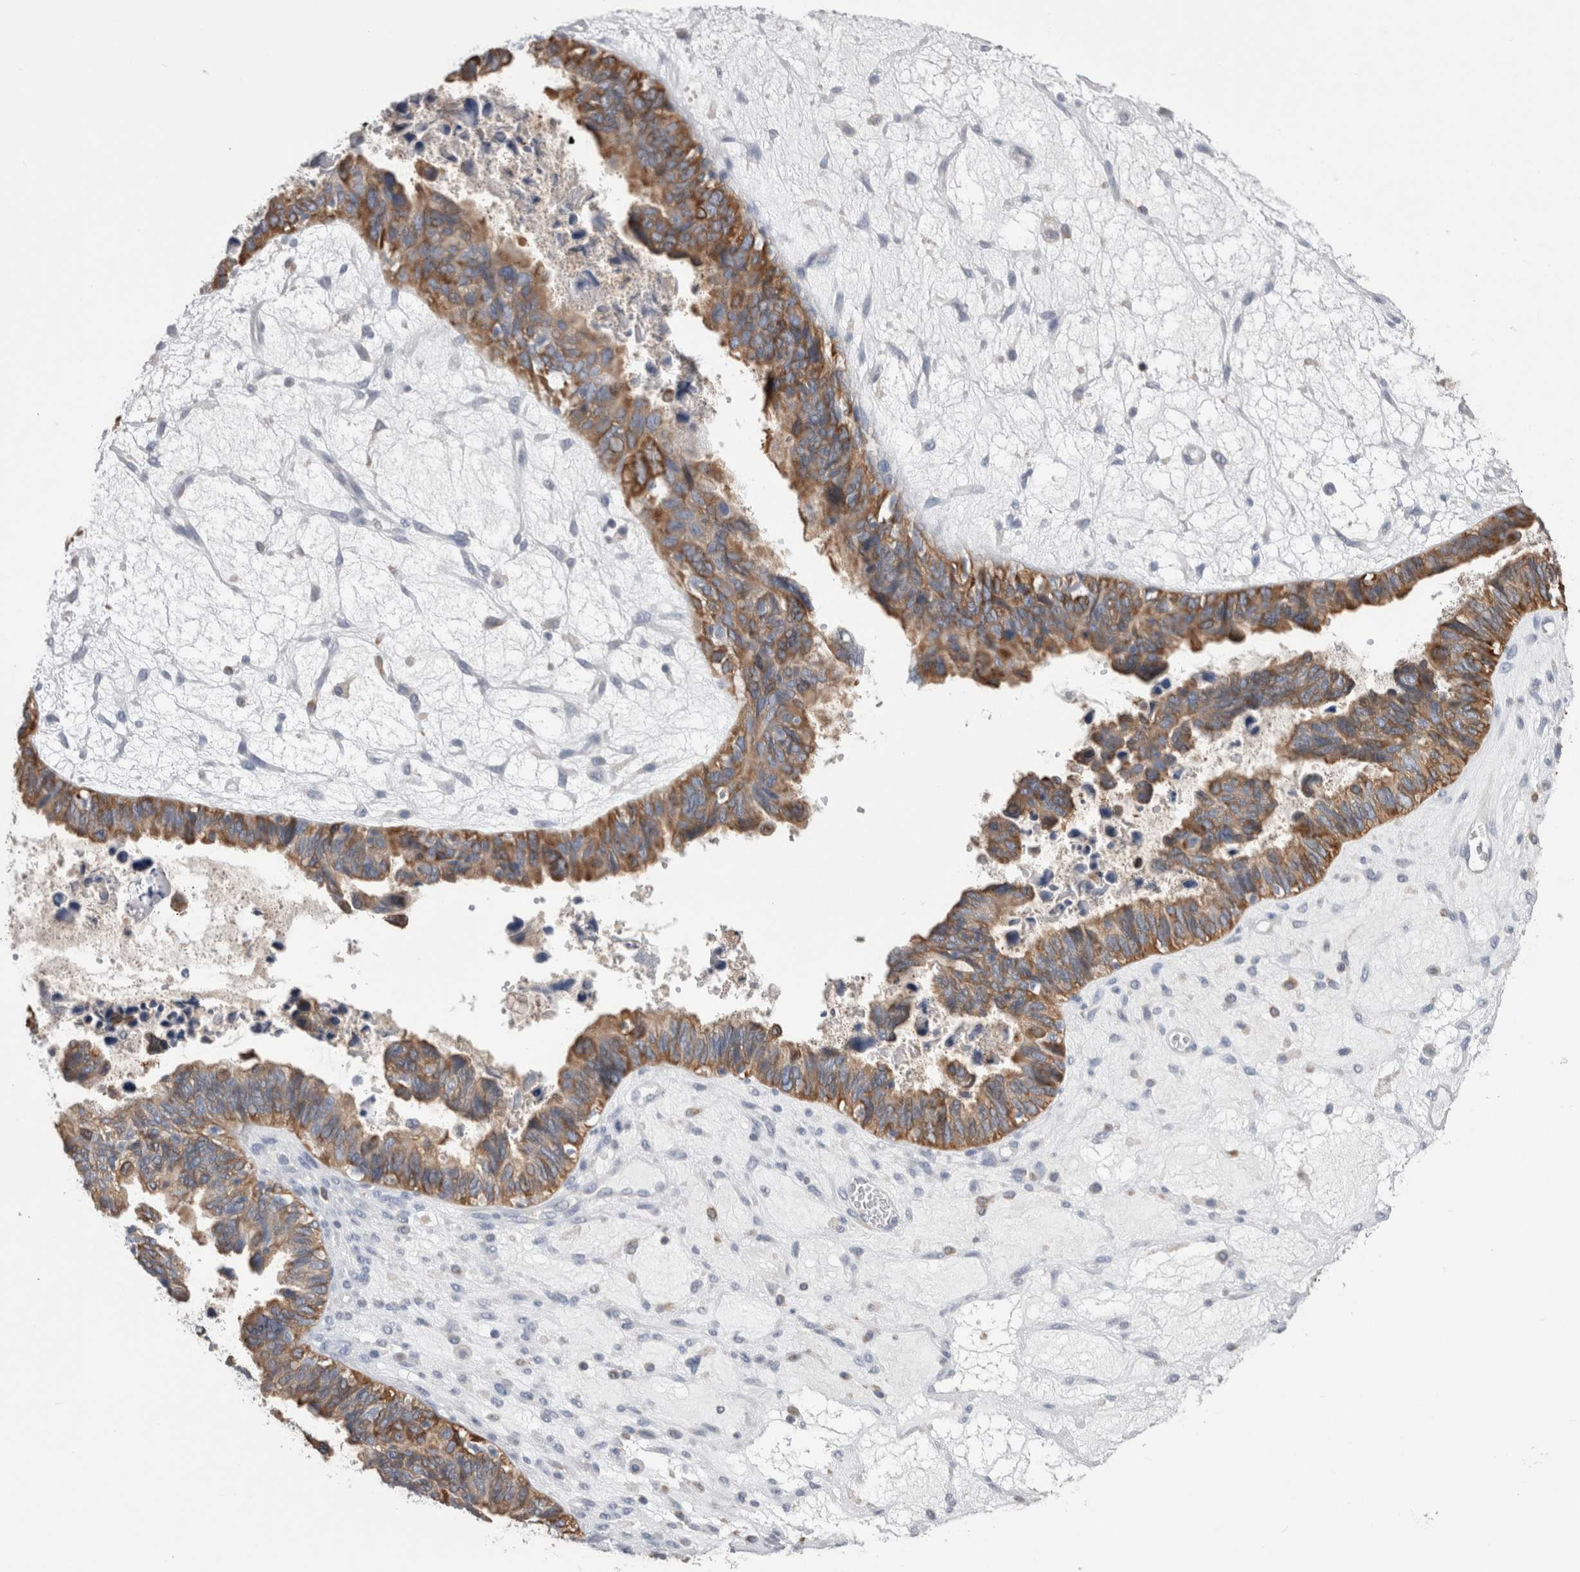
{"staining": {"intensity": "moderate", "quantity": ">75%", "location": "cytoplasmic/membranous"}, "tissue": "ovarian cancer", "cell_type": "Tumor cells", "image_type": "cancer", "snomed": [{"axis": "morphology", "description": "Cystadenocarcinoma, serous, NOS"}, {"axis": "topography", "description": "Ovary"}], "caption": "The image reveals staining of ovarian serous cystadenocarcinoma, revealing moderate cytoplasmic/membranous protein expression (brown color) within tumor cells.", "gene": "DCTN6", "patient": {"sex": "female", "age": 79}}